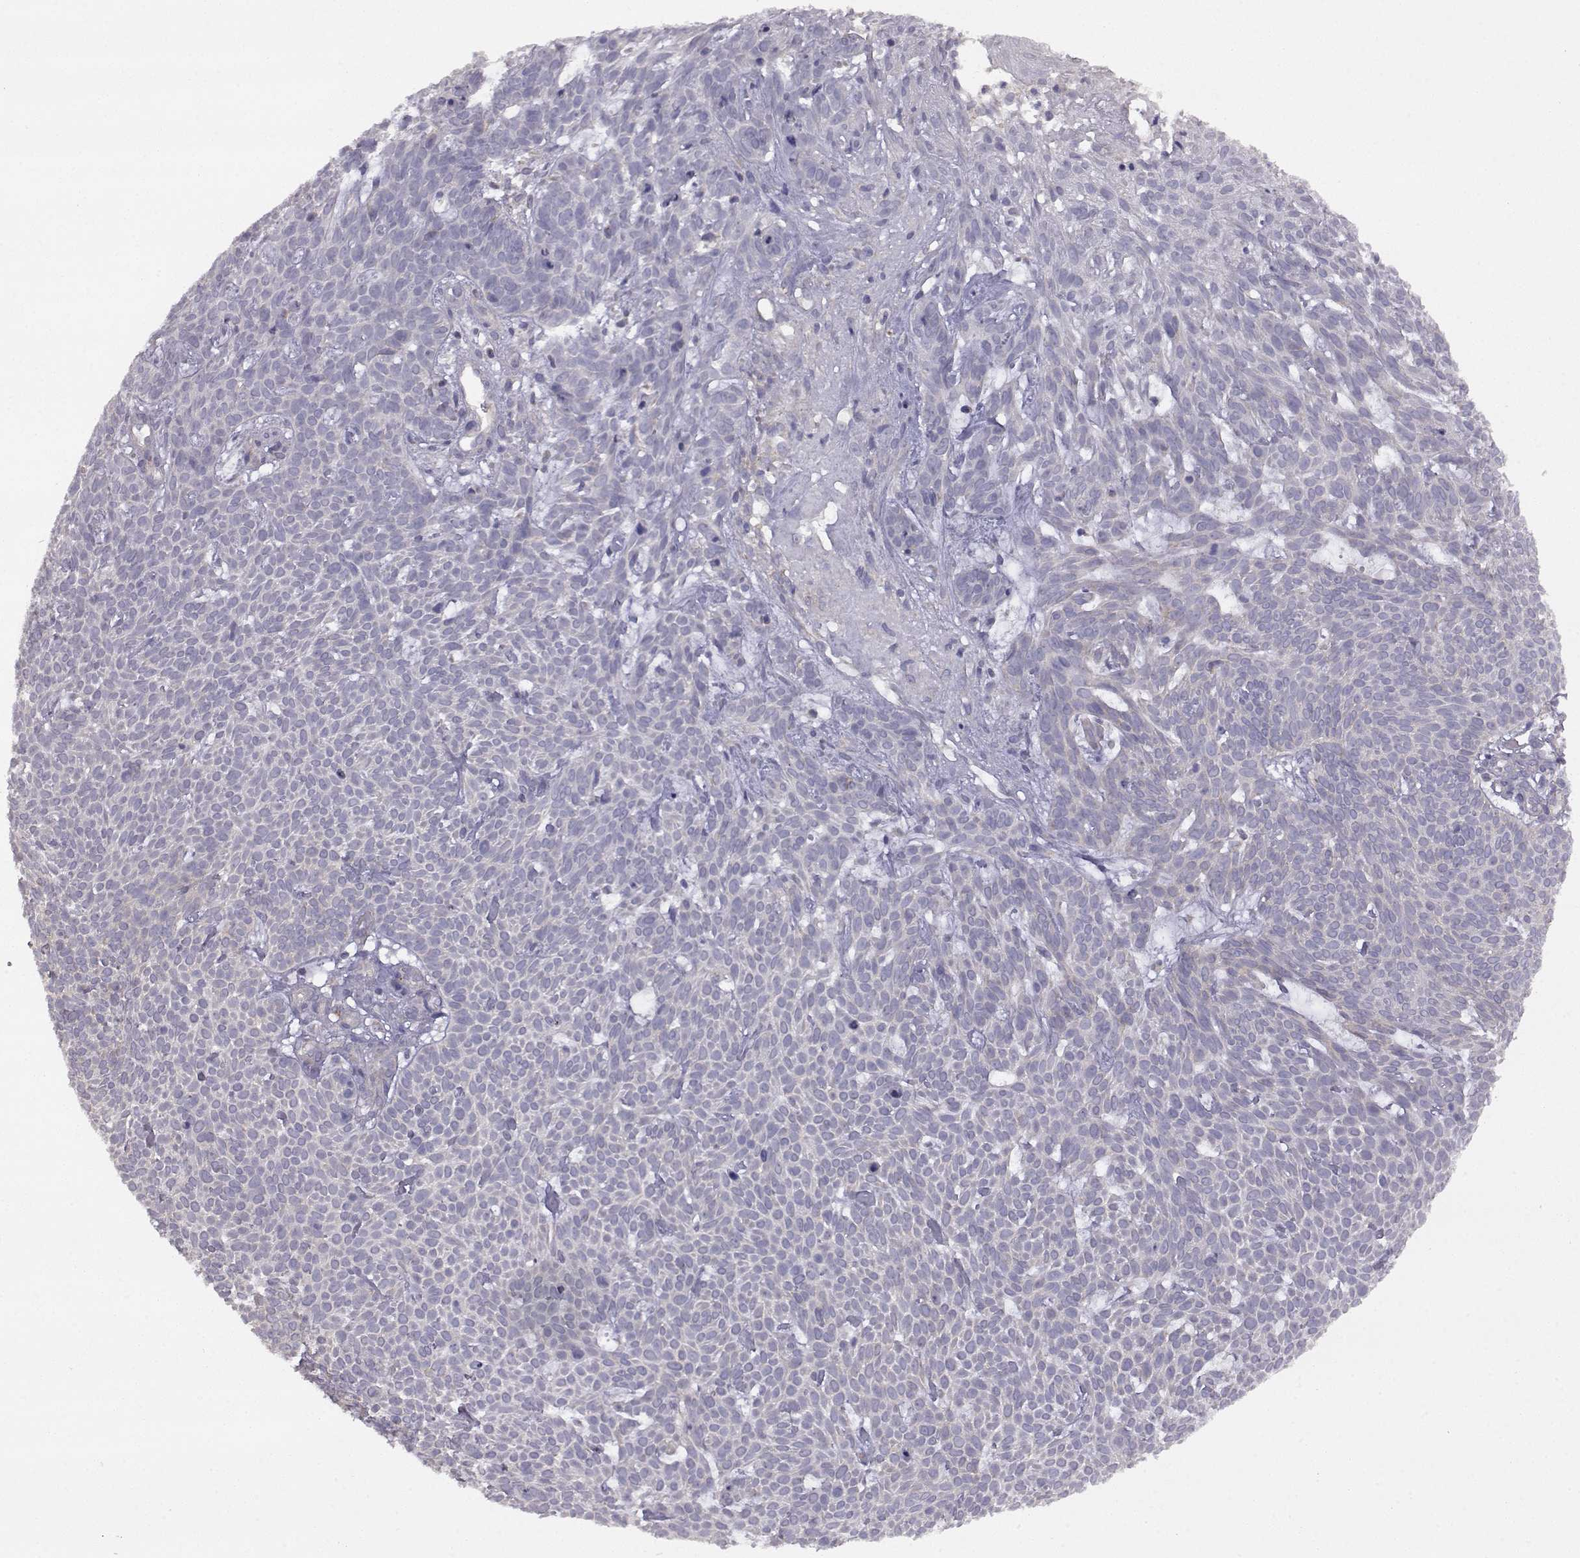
{"staining": {"intensity": "negative", "quantity": "none", "location": "none"}, "tissue": "skin cancer", "cell_type": "Tumor cells", "image_type": "cancer", "snomed": [{"axis": "morphology", "description": "Basal cell carcinoma"}, {"axis": "topography", "description": "Skin"}], "caption": "A histopathology image of skin cancer stained for a protein demonstrates no brown staining in tumor cells.", "gene": "DDC", "patient": {"sex": "male", "age": 59}}